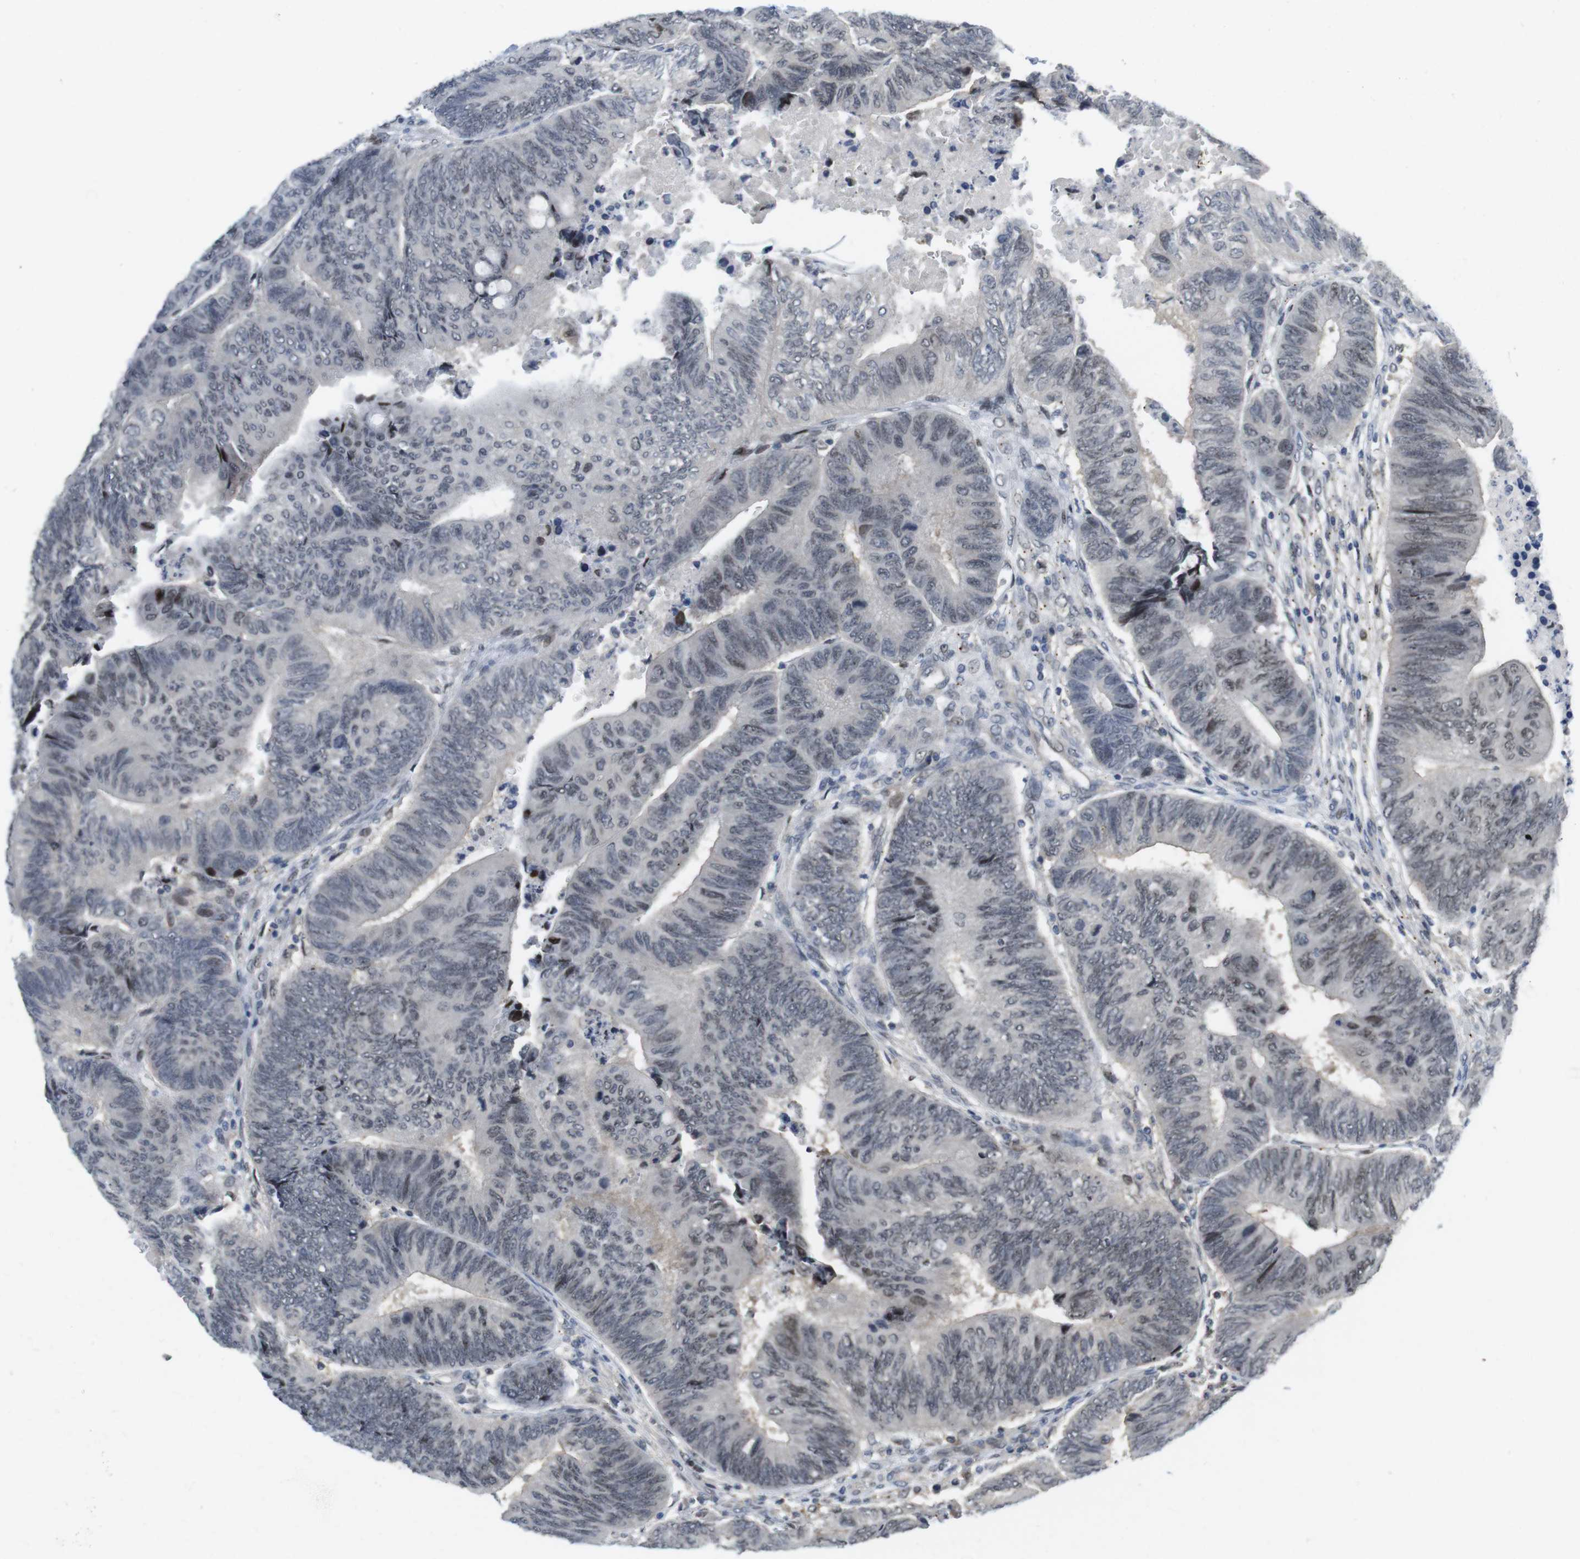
{"staining": {"intensity": "weak", "quantity": "<25%", "location": "nuclear"}, "tissue": "colorectal cancer", "cell_type": "Tumor cells", "image_type": "cancer", "snomed": [{"axis": "morphology", "description": "Normal tissue, NOS"}, {"axis": "morphology", "description": "Adenocarcinoma, NOS"}, {"axis": "topography", "description": "Rectum"}, {"axis": "topography", "description": "Peripheral nerve tissue"}], "caption": "Histopathology image shows no protein positivity in tumor cells of colorectal adenocarcinoma tissue.", "gene": "RCC1", "patient": {"sex": "male", "age": 92}}